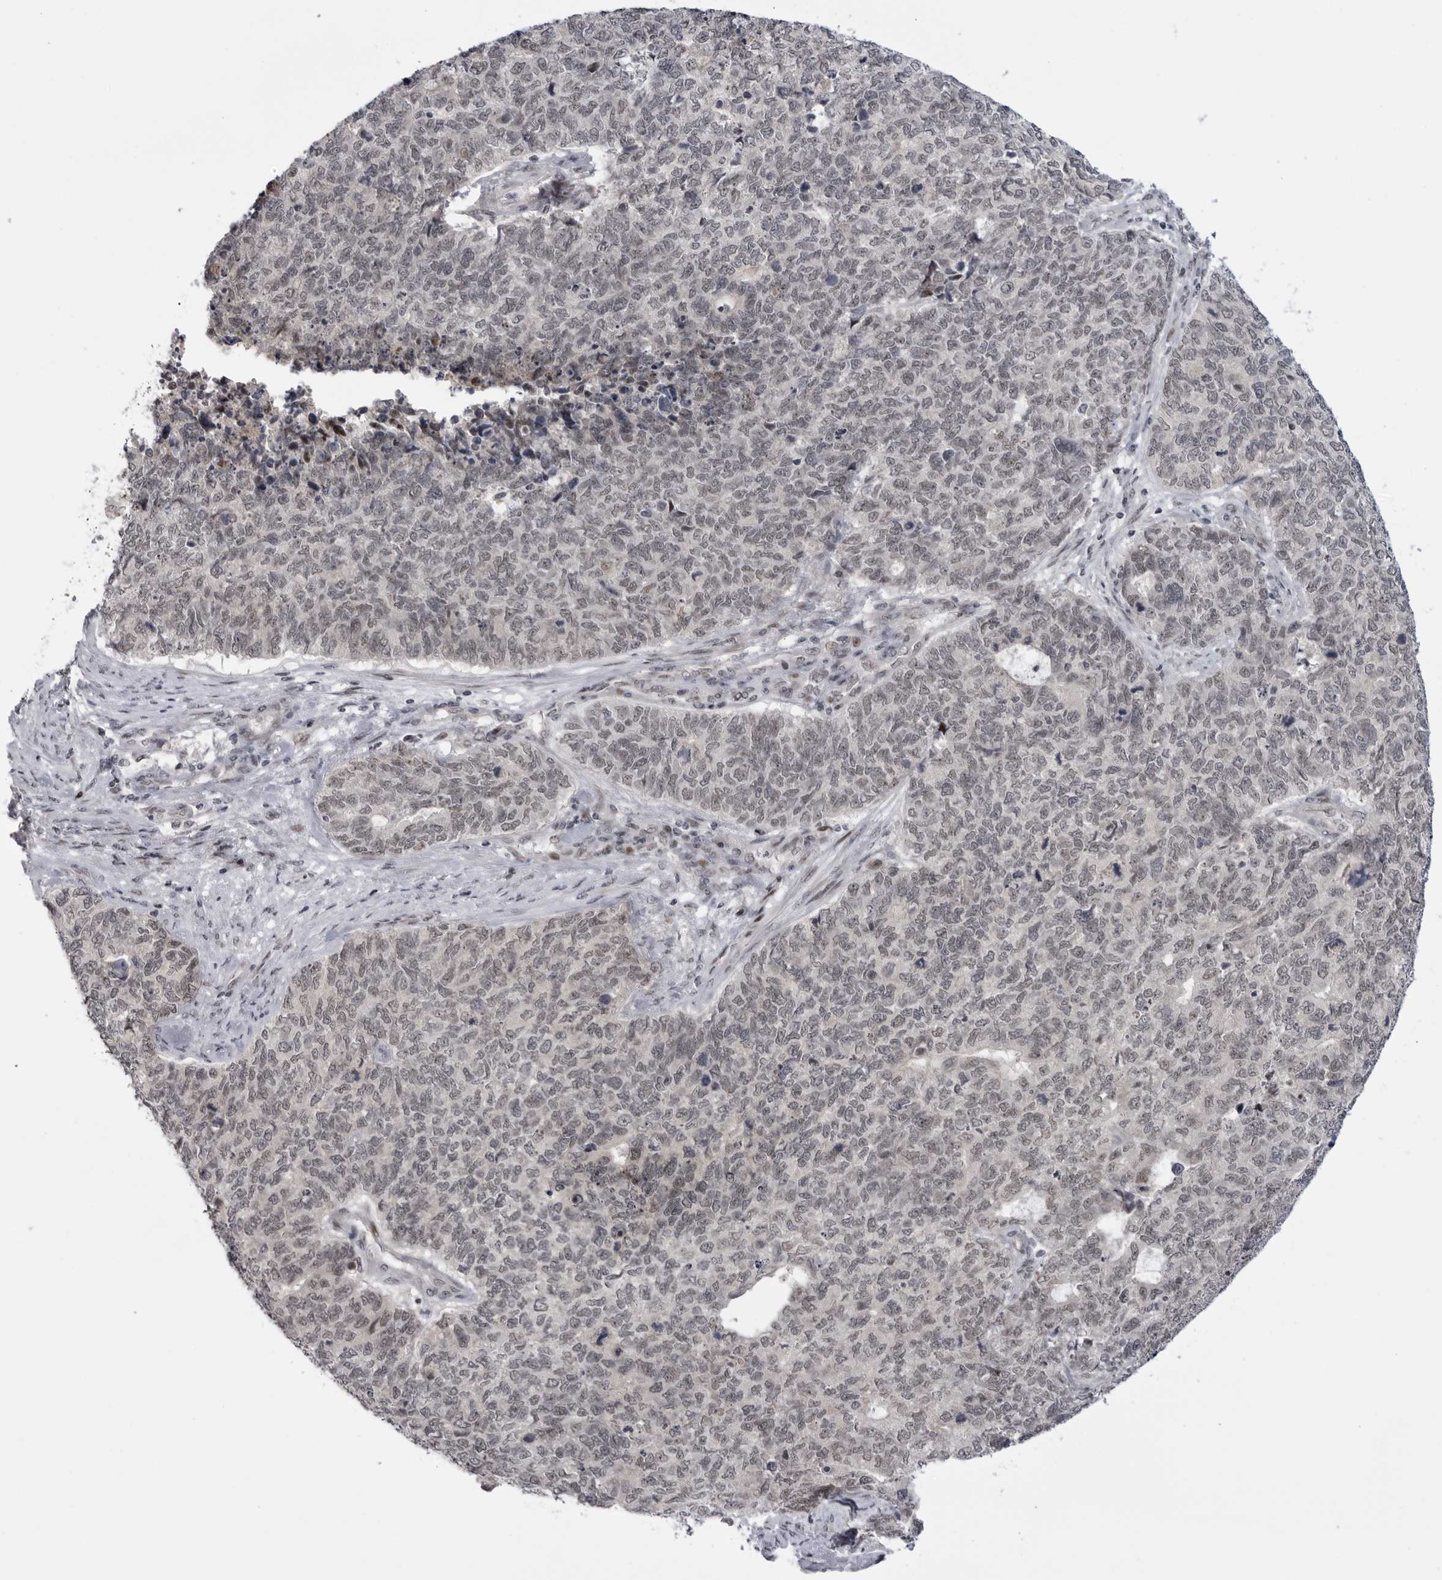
{"staining": {"intensity": "weak", "quantity": "25%-75%", "location": "nuclear"}, "tissue": "cervical cancer", "cell_type": "Tumor cells", "image_type": "cancer", "snomed": [{"axis": "morphology", "description": "Squamous cell carcinoma, NOS"}, {"axis": "topography", "description": "Cervix"}], "caption": "High-power microscopy captured an immunohistochemistry photomicrograph of cervical cancer (squamous cell carcinoma), revealing weak nuclear expression in about 25%-75% of tumor cells.", "gene": "ALPK2", "patient": {"sex": "female", "age": 63}}